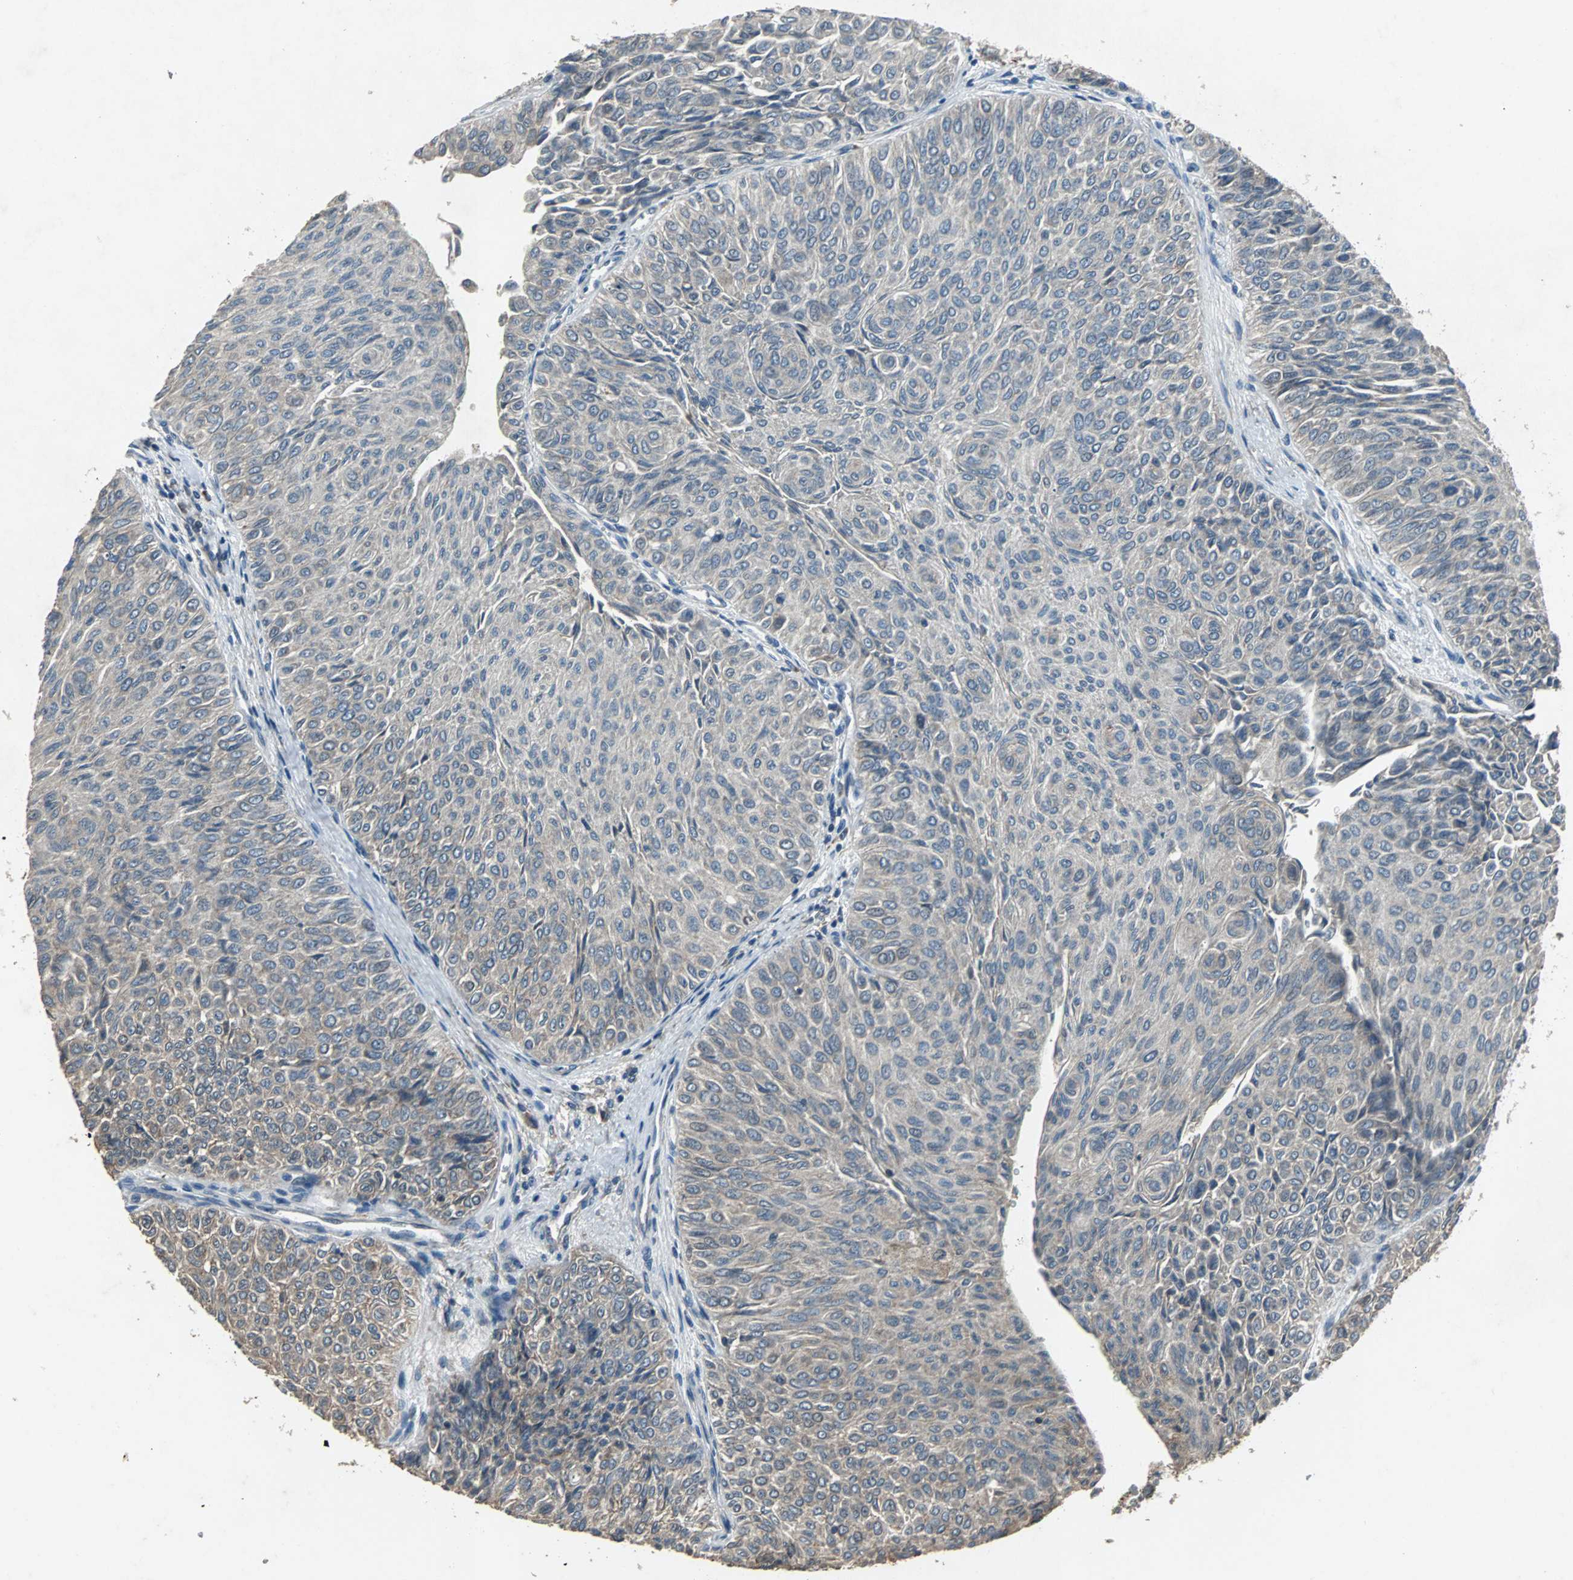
{"staining": {"intensity": "weak", "quantity": "25%-75%", "location": "cytoplasmic/membranous"}, "tissue": "urothelial cancer", "cell_type": "Tumor cells", "image_type": "cancer", "snomed": [{"axis": "morphology", "description": "Urothelial carcinoma, Low grade"}, {"axis": "topography", "description": "Urinary bladder"}], "caption": "Human low-grade urothelial carcinoma stained with a brown dye displays weak cytoplasmic/membranous positive expression in about 25%-75% of tumor cells.", "gene": "SOS1", "patient": {"sex": "male", "age": 78}}